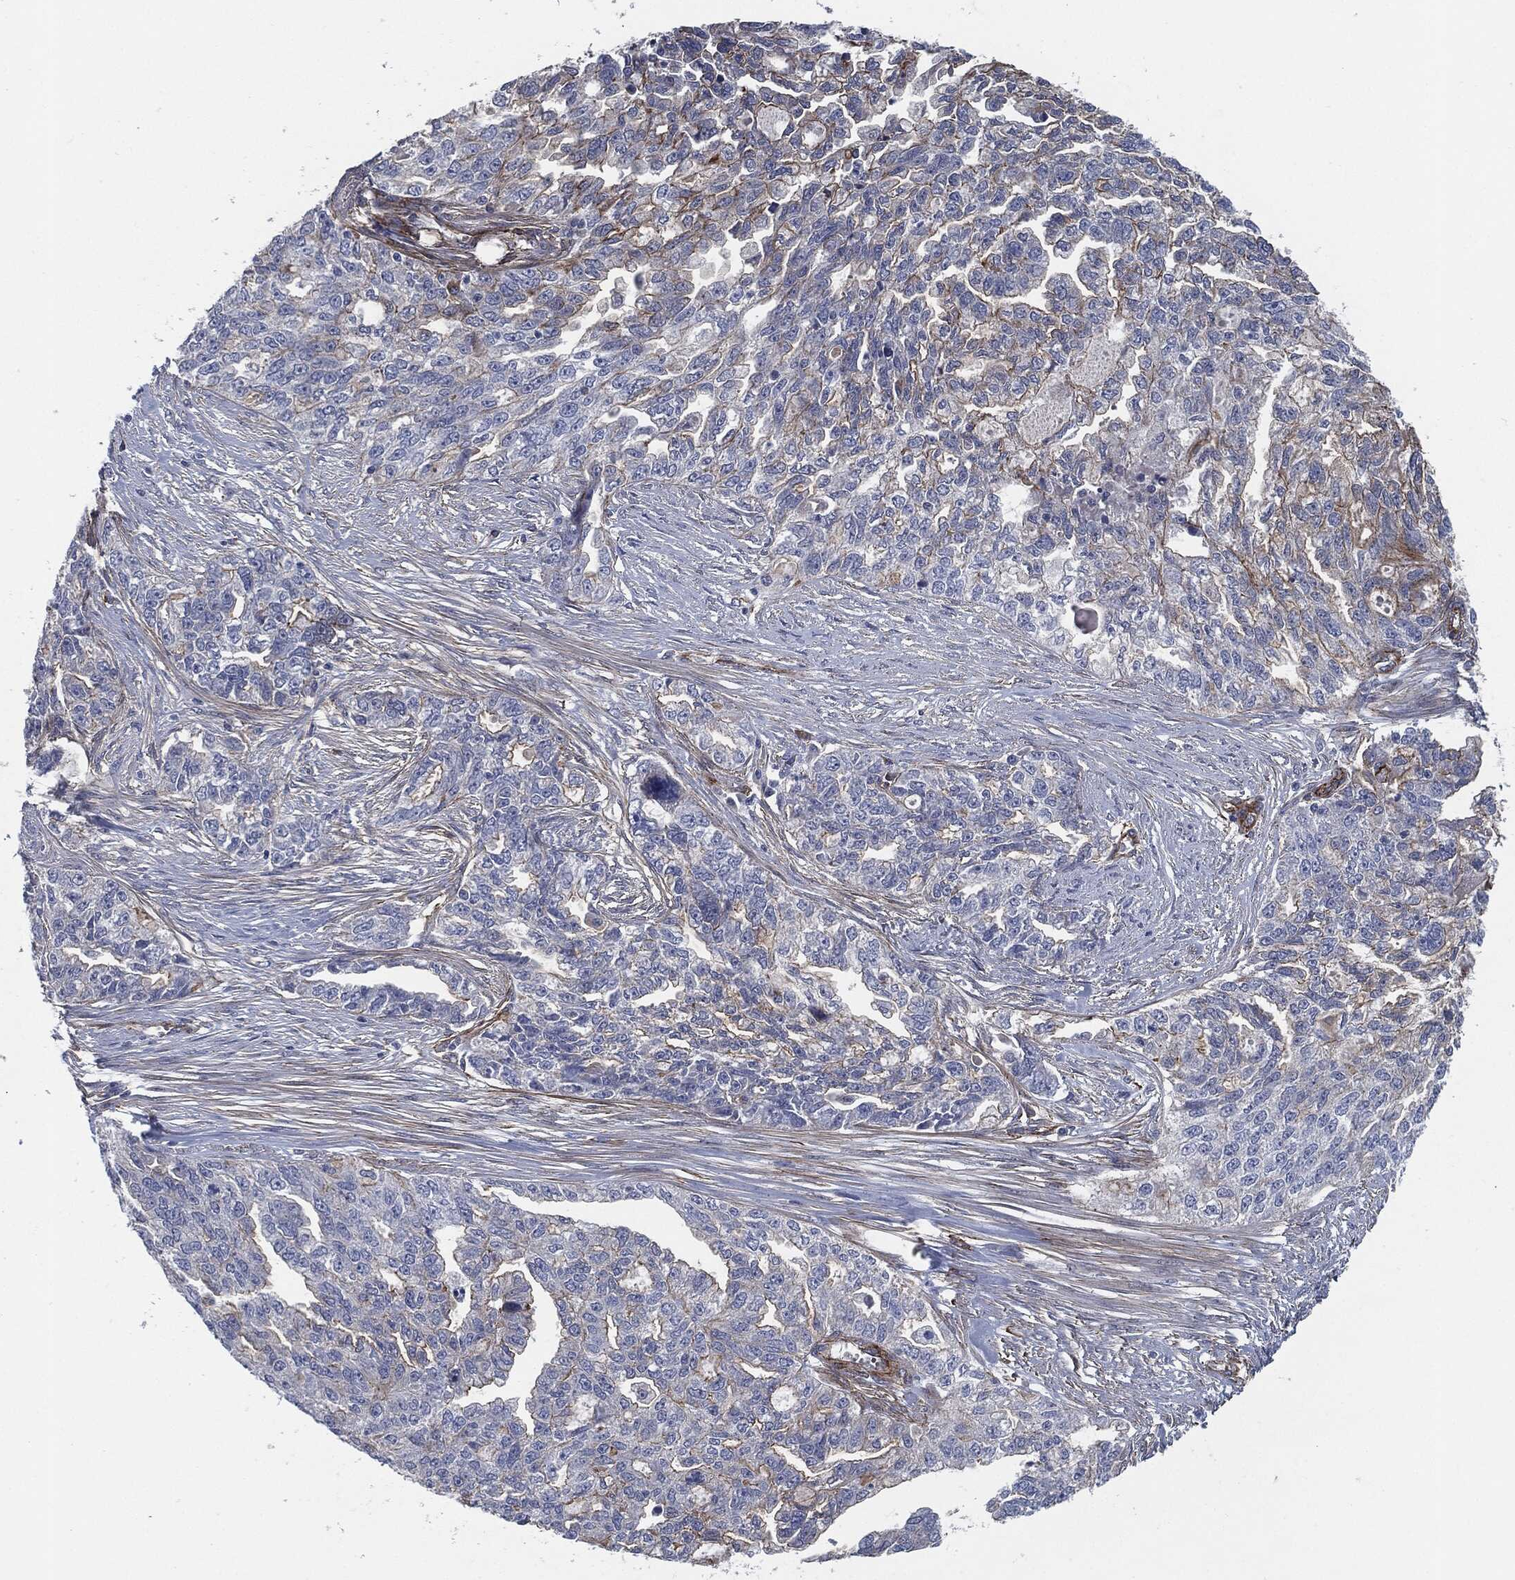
{"staining": {"intensity": "moderate", "quantity": "<25%", "location": "cytoplasmic/membranous"}, "tissue": "ovarian cancer", "cell_type": "Tumor cells", "image_type": "cancer", "snomed": [{"axis": "morphology", "description": "Cystadenocarcinoma, serous, NOS"}, {"axis": "topography", "description": "Ovary"}], "caption": "High-magnification brightfield microscopy of ovarian cancer (serous cystadenocarcinoma) stained with DAB (3,3'-diaminobenzidine) (brown) and counterstained with hematoxylin (blue). tumor cells exhibit moderate cytoplasmic/membranous expression is identified in about<25% of cells. (DAB IHC, brown staining for protein, blue staining for nuclei).", "gene": "SVIL", "patient": {"sex": "female", "age": 51}}